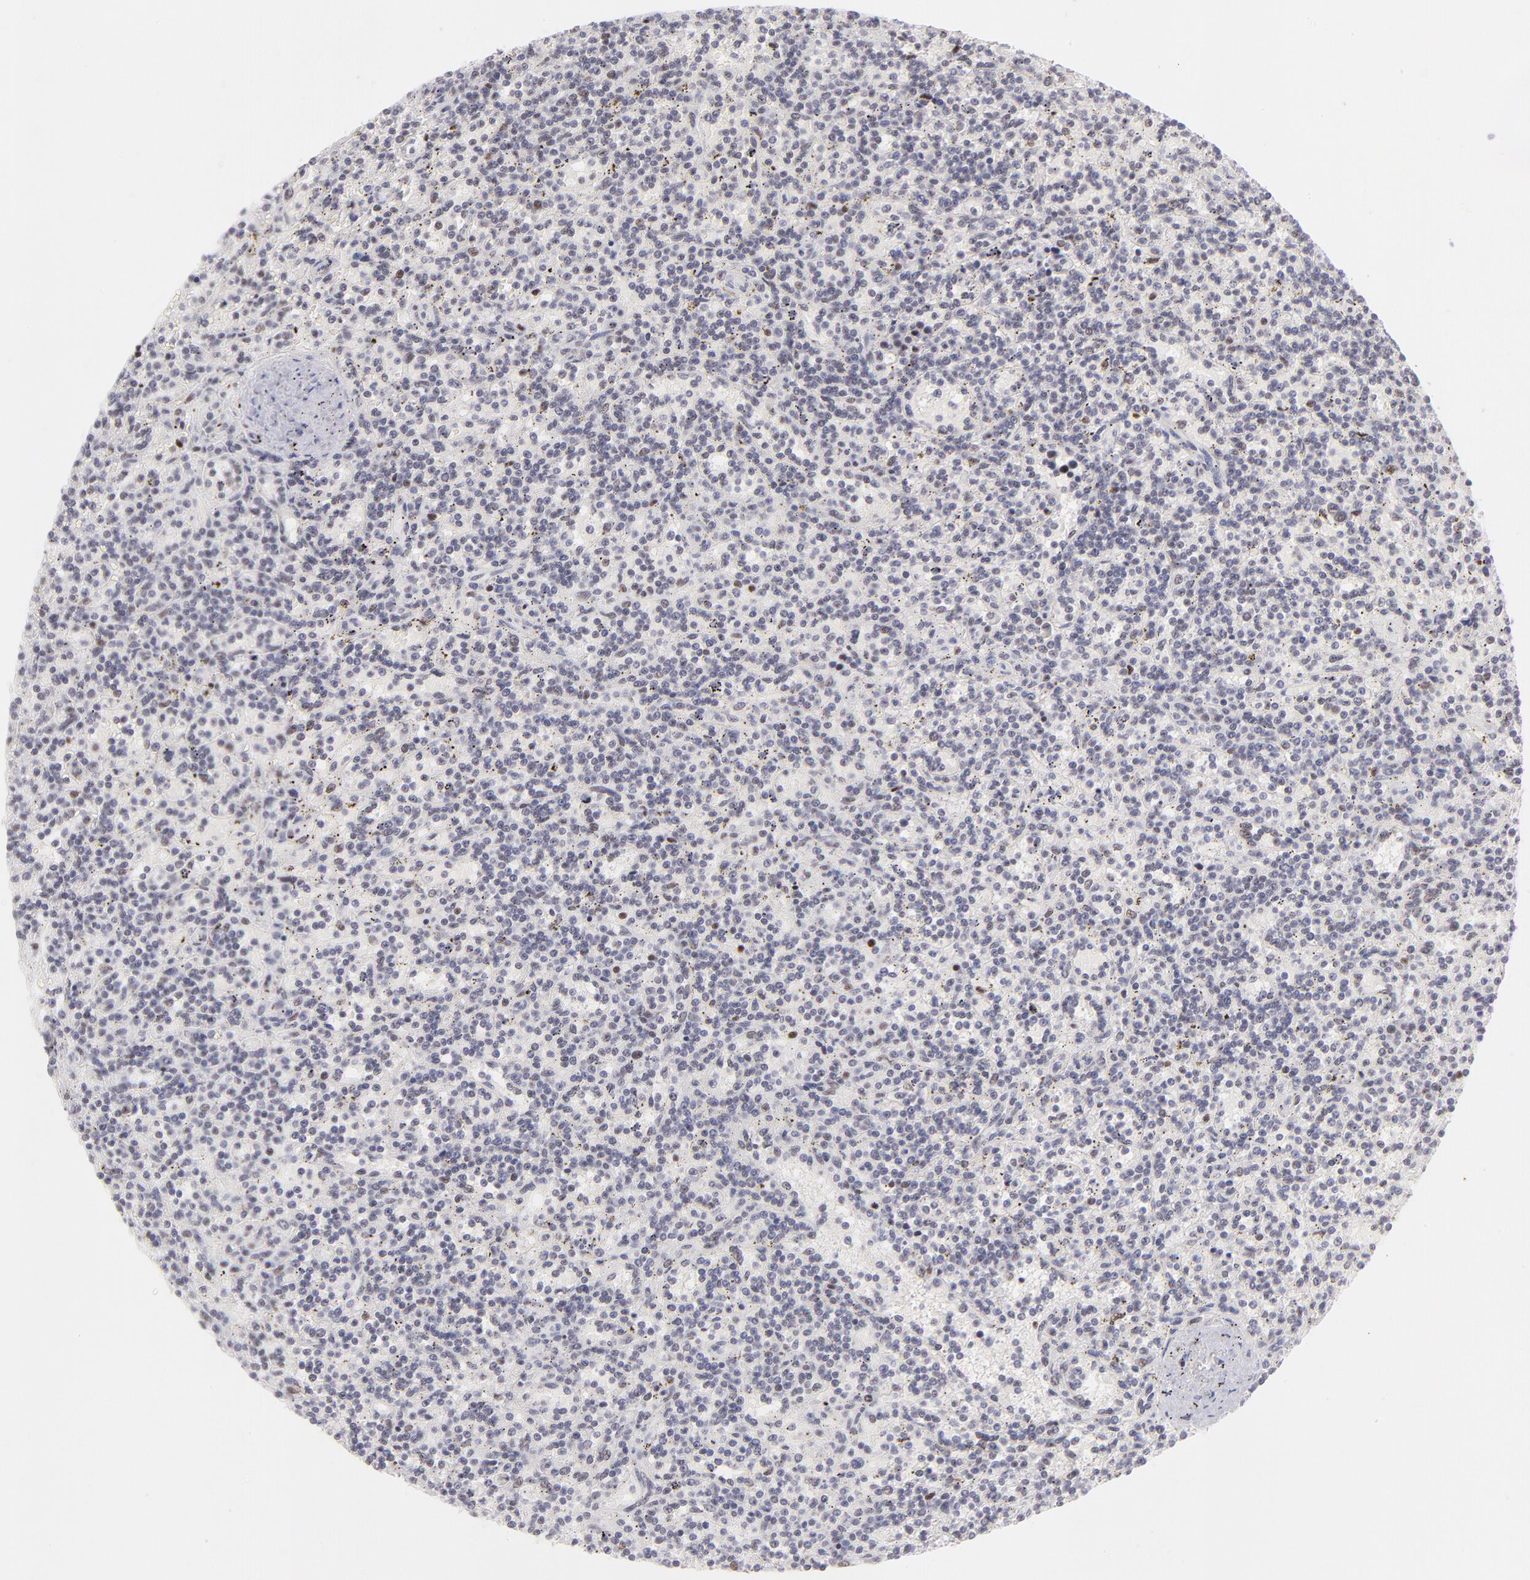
{"staining": {"intensity": "weak", "quantity": "<25%", "location": "nuclear"}, "tissue": "lymphoma", "cell_type": "Tumor cells", "image_type": "cancer", "snomed": [{"axis": "morphology", "description": "Malignant lymphoma, non-Hodgkin's type, Low grade"}, {"axis": "topography", "description": "Spleen"}], "caption": "A histopathology image of human malignant lymphoma, non-Hodgkin's type (low-grade) is negative for staining in tumor cells.", "gene": "CDC25C", "patient": {"sex": "male", "age": 73}}